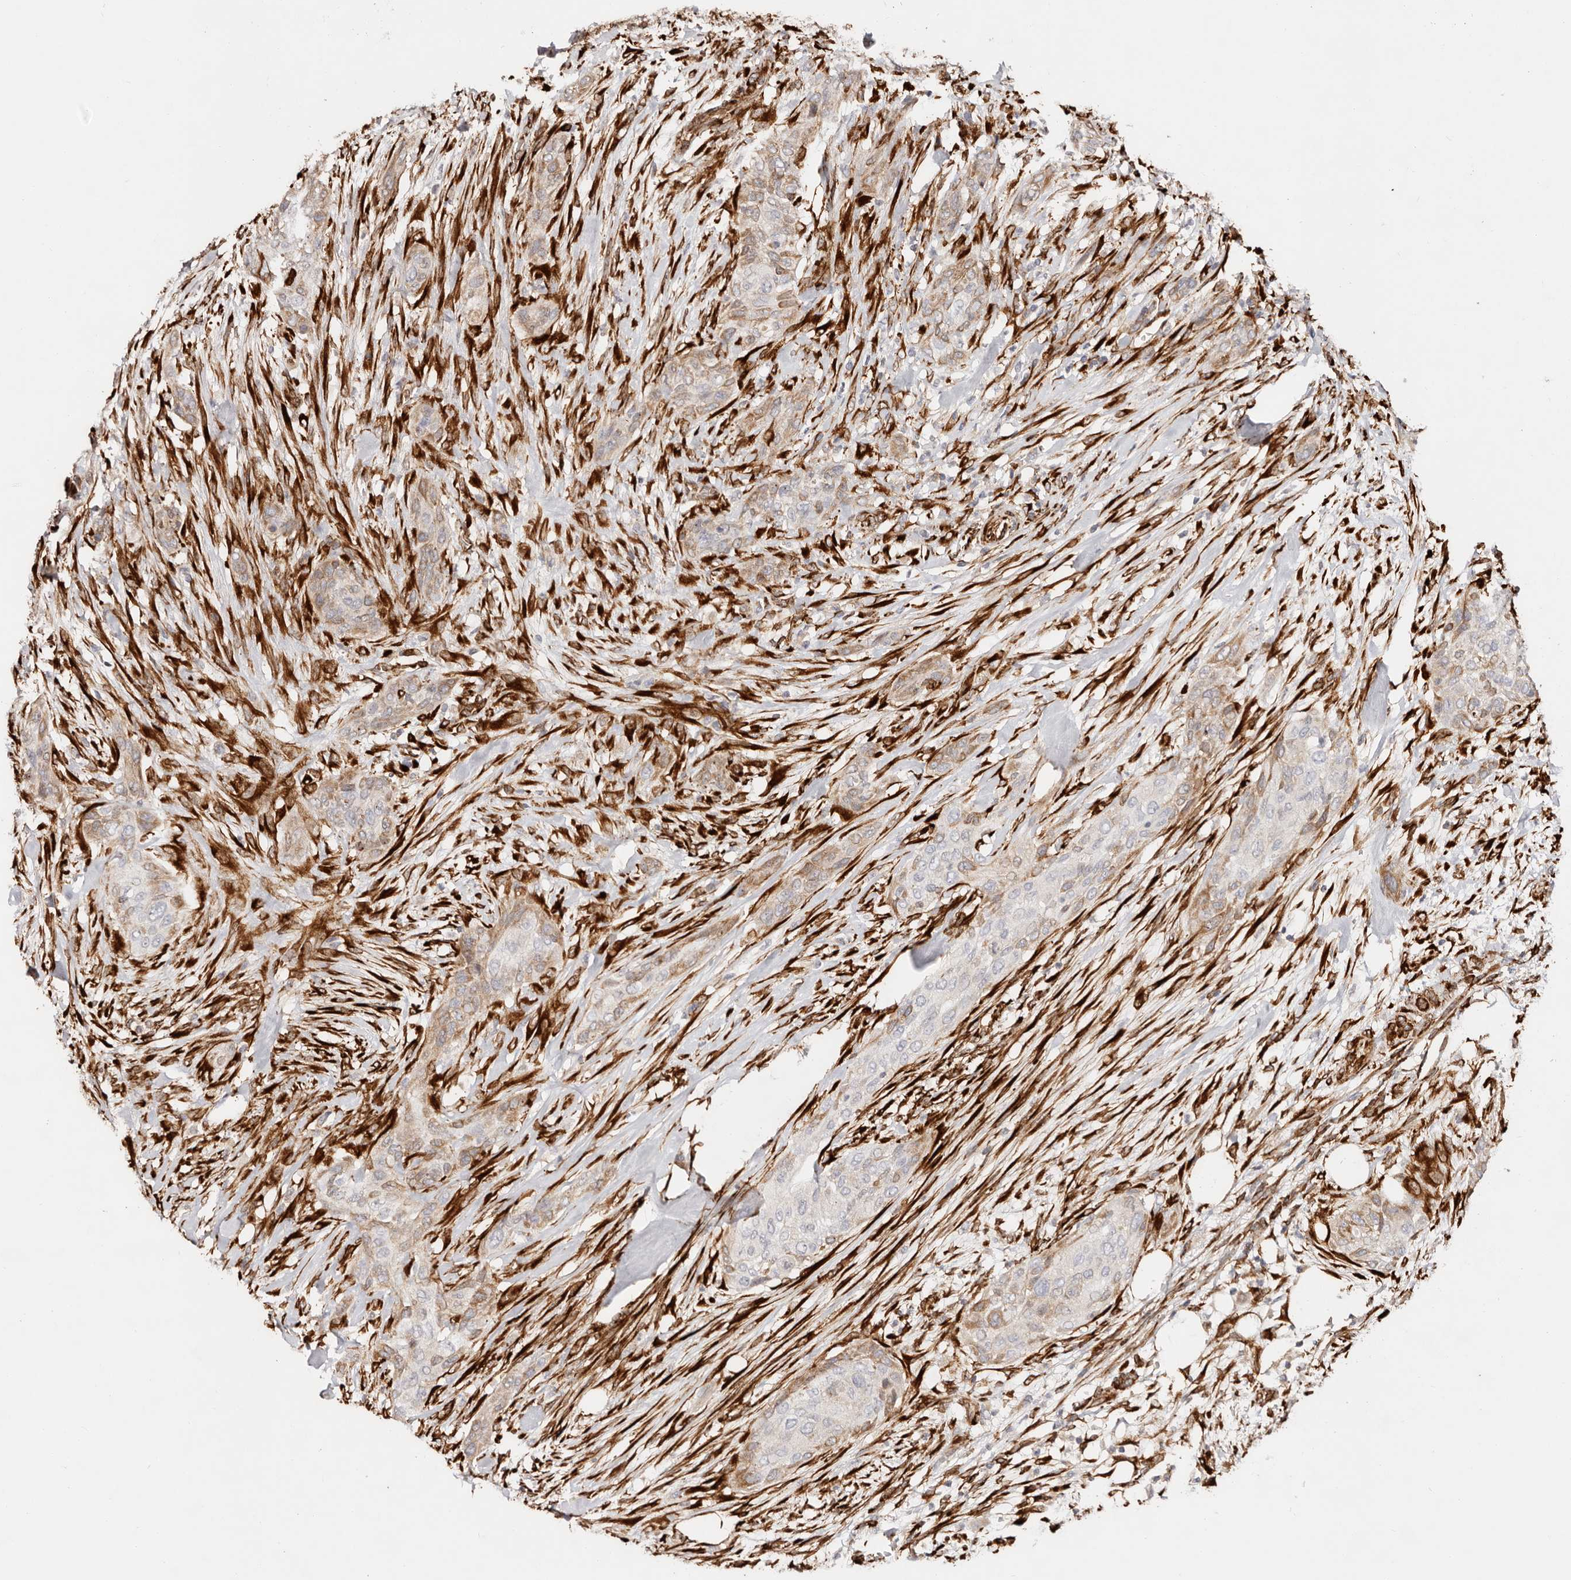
{"staining": {"intensity": "moderate", "quantity": "25%-75%", "location": "cytoplasmic/membranous"}, "tissue": "urothelial cancer", "cell_type": "Tumor cells", "image_type": "cancer", "snomed": [{"axis": "morphology", "description": "Urothelial carcinoma, High grade"}, {"axis": "topography", "description": "Urinary bladder"}], "caption": "Immunohistochemical staining of urothelial cancer demonstrates medium levels of moderate cytoplasmic/membranous protein expression in about 25%-75% of tumor cells. (brown staining indicates protein expression, while blue staining denotes nuclei).", "gene": "SERPINH1", "patient": {"sex": "male", "age": 35}}